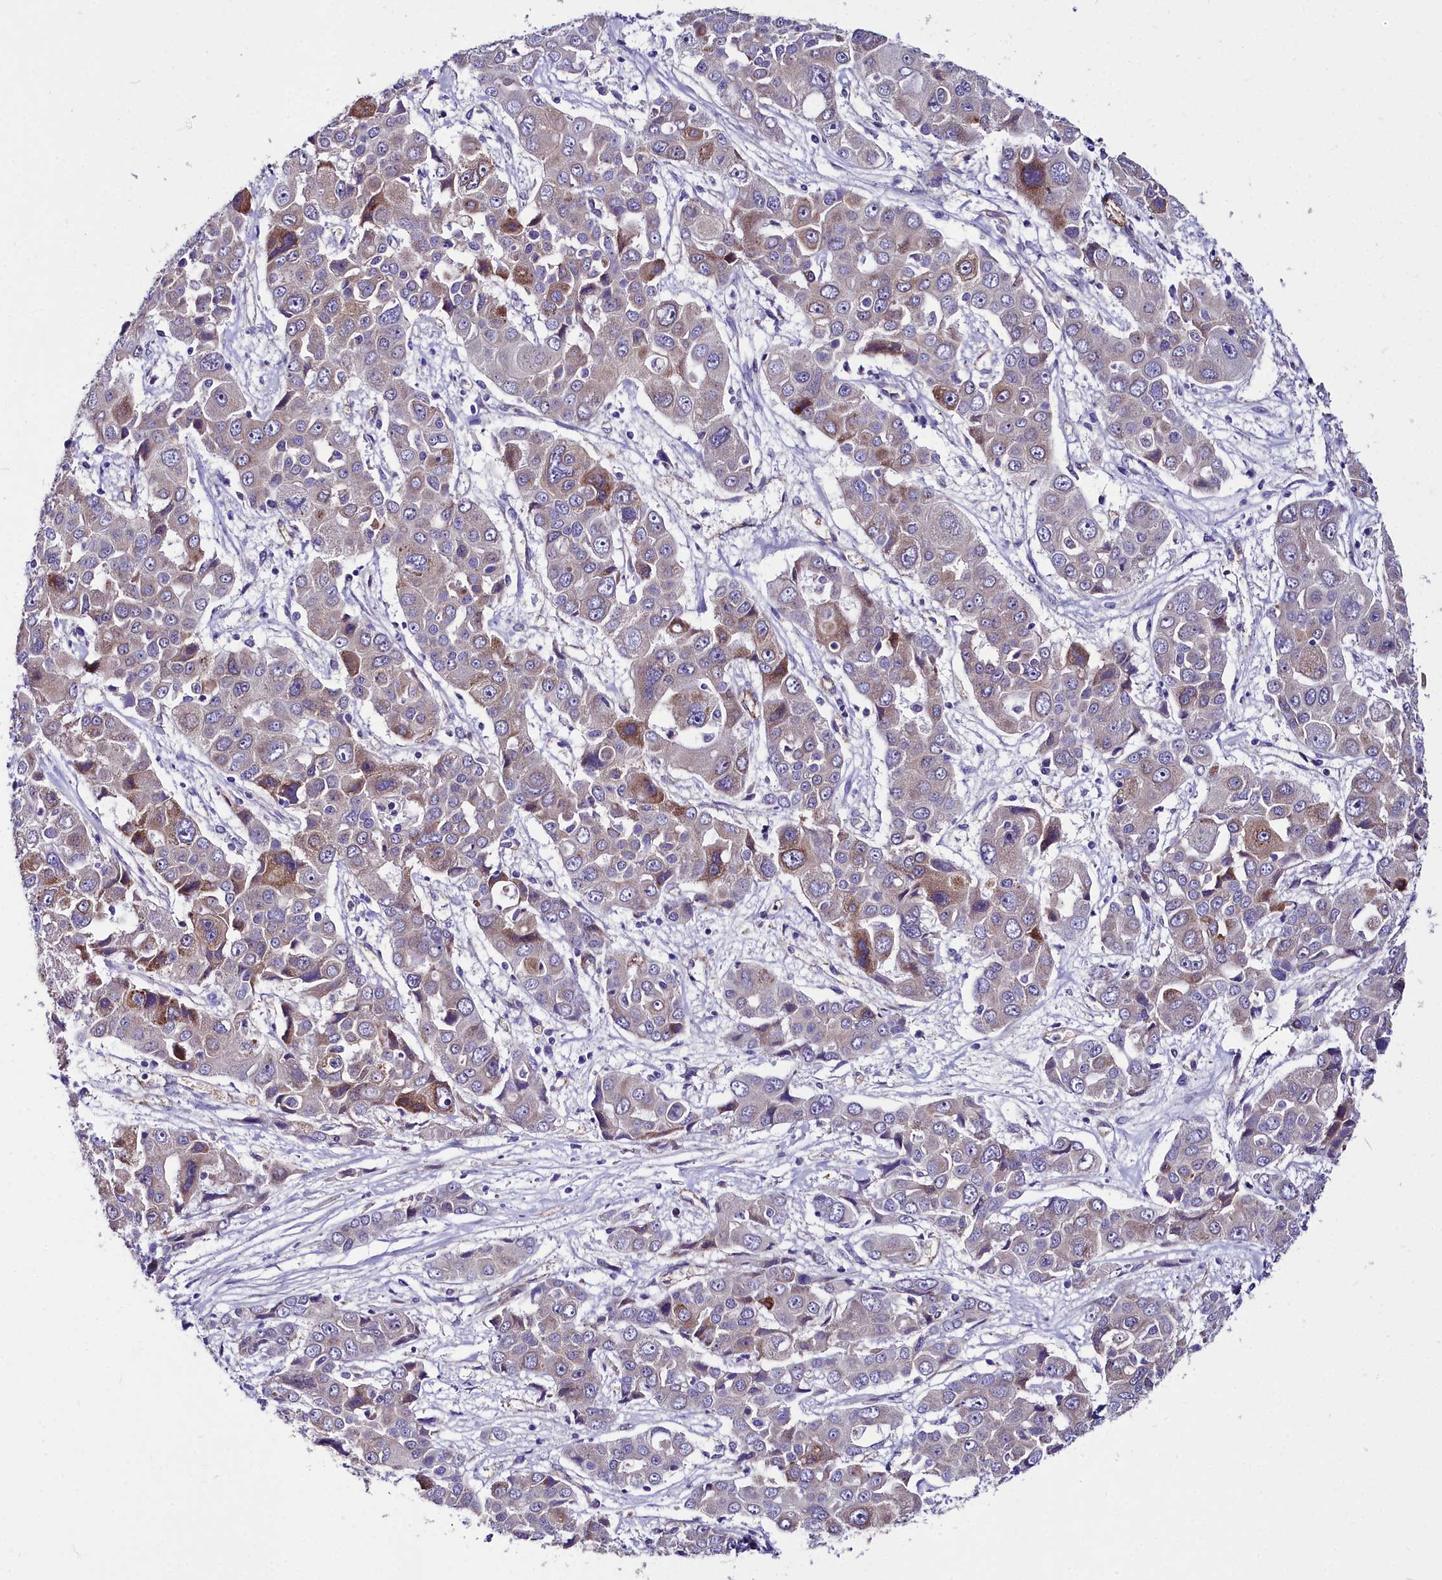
{"staining": {"intensity": "moderate", "quantity": "<25%", "location": "cytoplasmic/membranous"}, "tissue": "liver cancer", "cell_type": "Tumor cells", "image_type": "cancer", "snomed": [{"axis": "morphology", "description": "Cholangiocarcinoma"}, {"axis": "topography", "description": "Liver"}], "caption": "A brown stain labels moderate cytoplasmic/membranous staining of a protein in human liver cancer tumor cells.", "gene": "CYP4F11", "patient": {"sex": "male", "age": 67}}